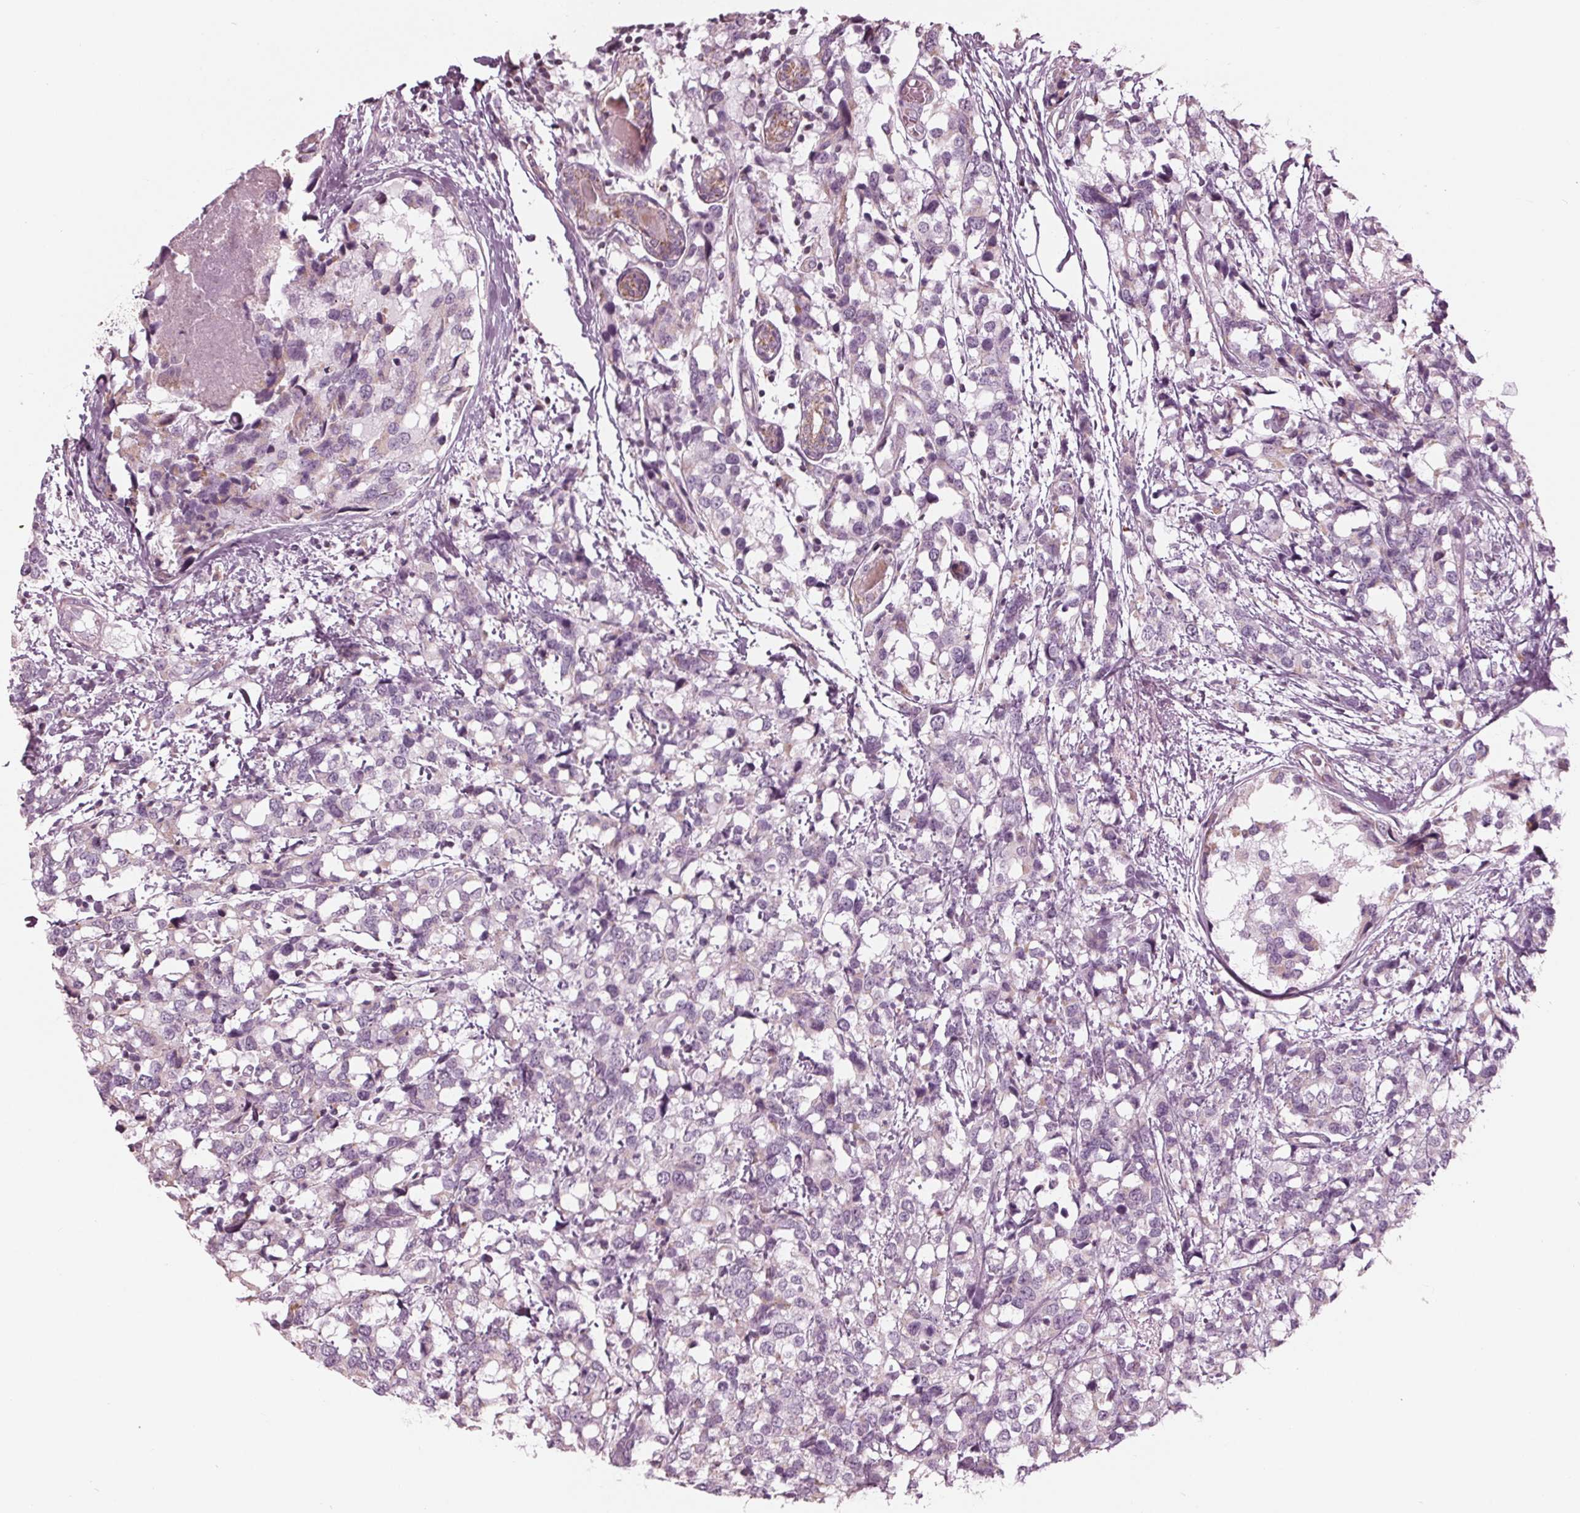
{"staining": {"intensity": "negative", "quantity": "none", "location": "none"}, "tissue": "breast cancer", "cell_type": "Tumor cells", "image_type": "cancer", "snomed": [{"axis": "morphology", "description": "Lobular carcinoma"}, {"axis": "topography", "description": "Breast"}], "caption": "Image shows no protein staining in tumor cells of lobular carcinoma (breast) tissue.", "gene": "CLN6", "patient": {"sex": "female", "age": 59}}